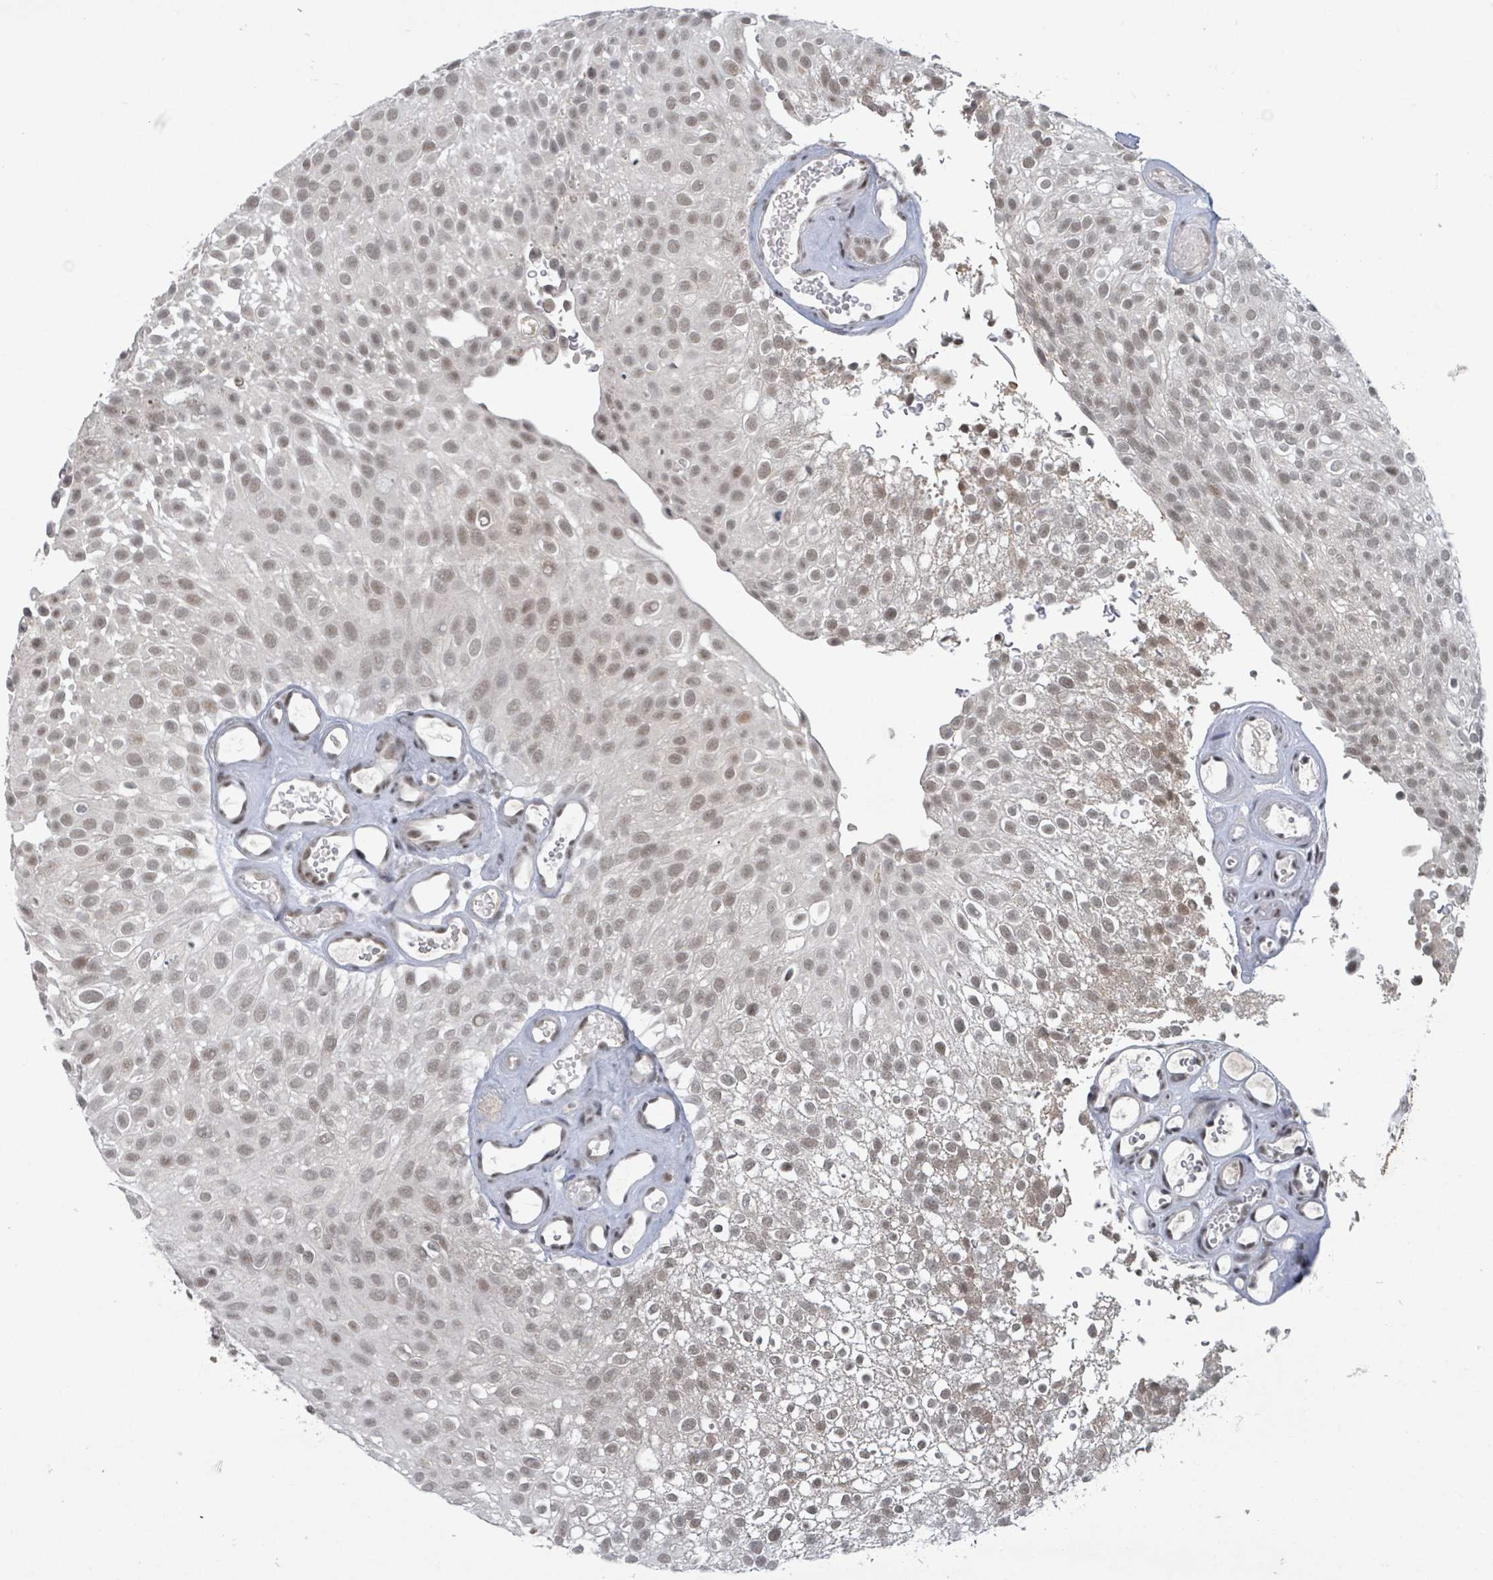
{"staining": {"intensity": "moderate", "quantity": ">75%", "location": "nuclear"}, "tissue": "urothelial cancer", "cell_type": "Tumor cells", "image_type": "cancer", "snomed": [{"axis": "morphology", "description": "Urothelial carcinoma, Low grade"}, {"axis": "topography", "description": "Urinary bladder"}], "caption": "This is a micrograph of immunohistochemistry staining of urothelial cancer, which shows moderate staining in the nuclear of tumor cells.", "gene": "BANP", "patient": {"sex": "male", "age": 78}}